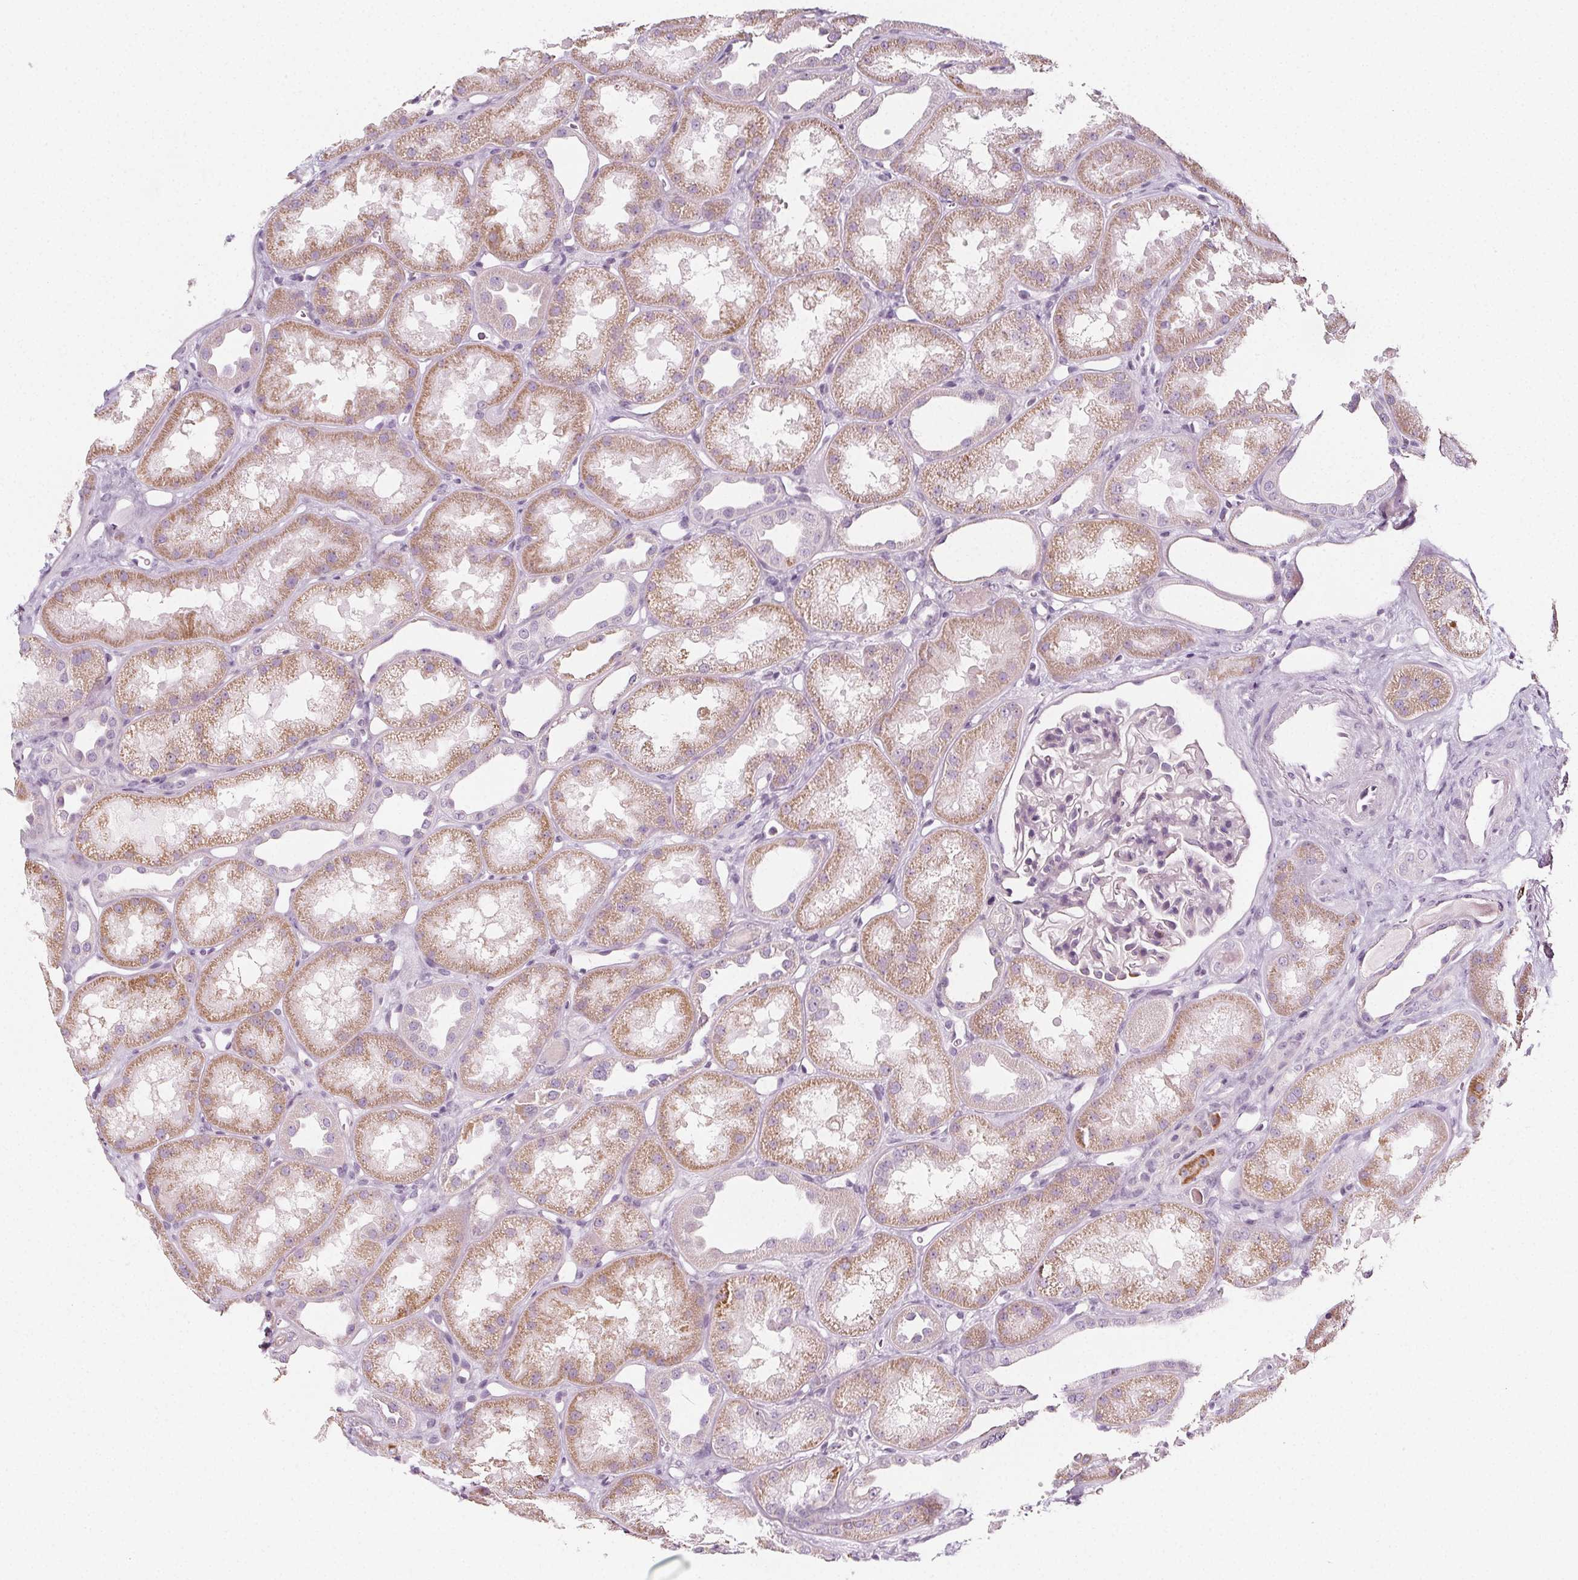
{"staining": {"intensity": "negative", "quantity": "none", "location": "none"}, "tissue": "kidney", "cell_type": "Cells in glomeruli", "image_type": "normal", "snomed": [{"axis": "morphology", "description": "Normal tissue, NOS"}, {"axis": "topography", "description": "Kidney"}], "caption": "High magnification brightfield microscopy of benign kidney stained with DAB (3,3'-diaminobenzidine) (brown) and counterstained with hematoxylin (blue): cells in glomeruli show no significant expression. (Brightfield microscopy of DAB immunohistochemistry at high magnification).", "gene": "IL17C", "patient": {"sex": "male", "age": 61}}